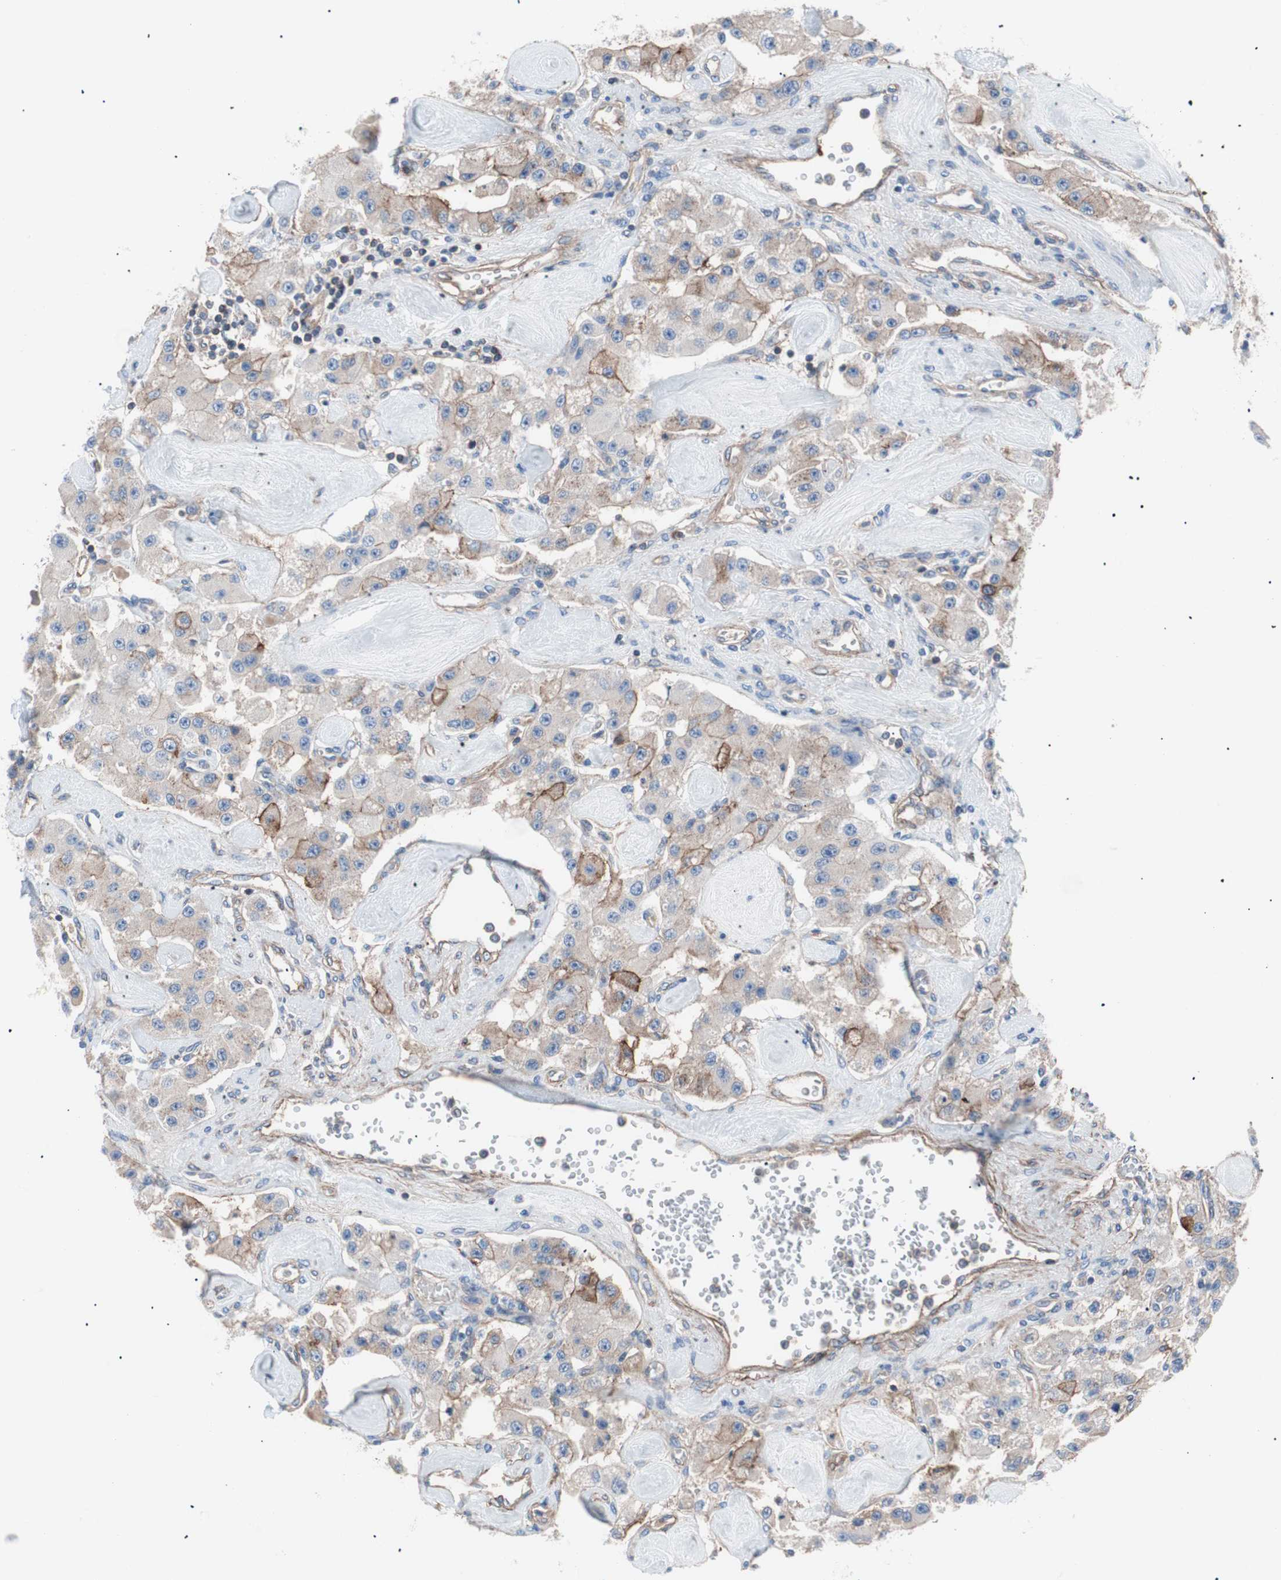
{"staining": {"intensity": "weak", "quantity": ">75%", "location": "cytoplasmic/membranous"}, "tissue": "carcinoid", "cell_type": "Tumor cells", "image_type": "cancer", "snomed": [{"axis": "morphology", "description": "Carcinoid, malignant, NOS"}, {"axis": "topography", "description": "Pancreas"}], "caption": "Carcinoid (malignant) tissue demonstrates weak cytoplasmic/membranous staining in approximately >75% of tumor cells, visualized by immunohistochemistry.", "gene": "GPR160", "patient": {"sex": "male", "age": 41}}